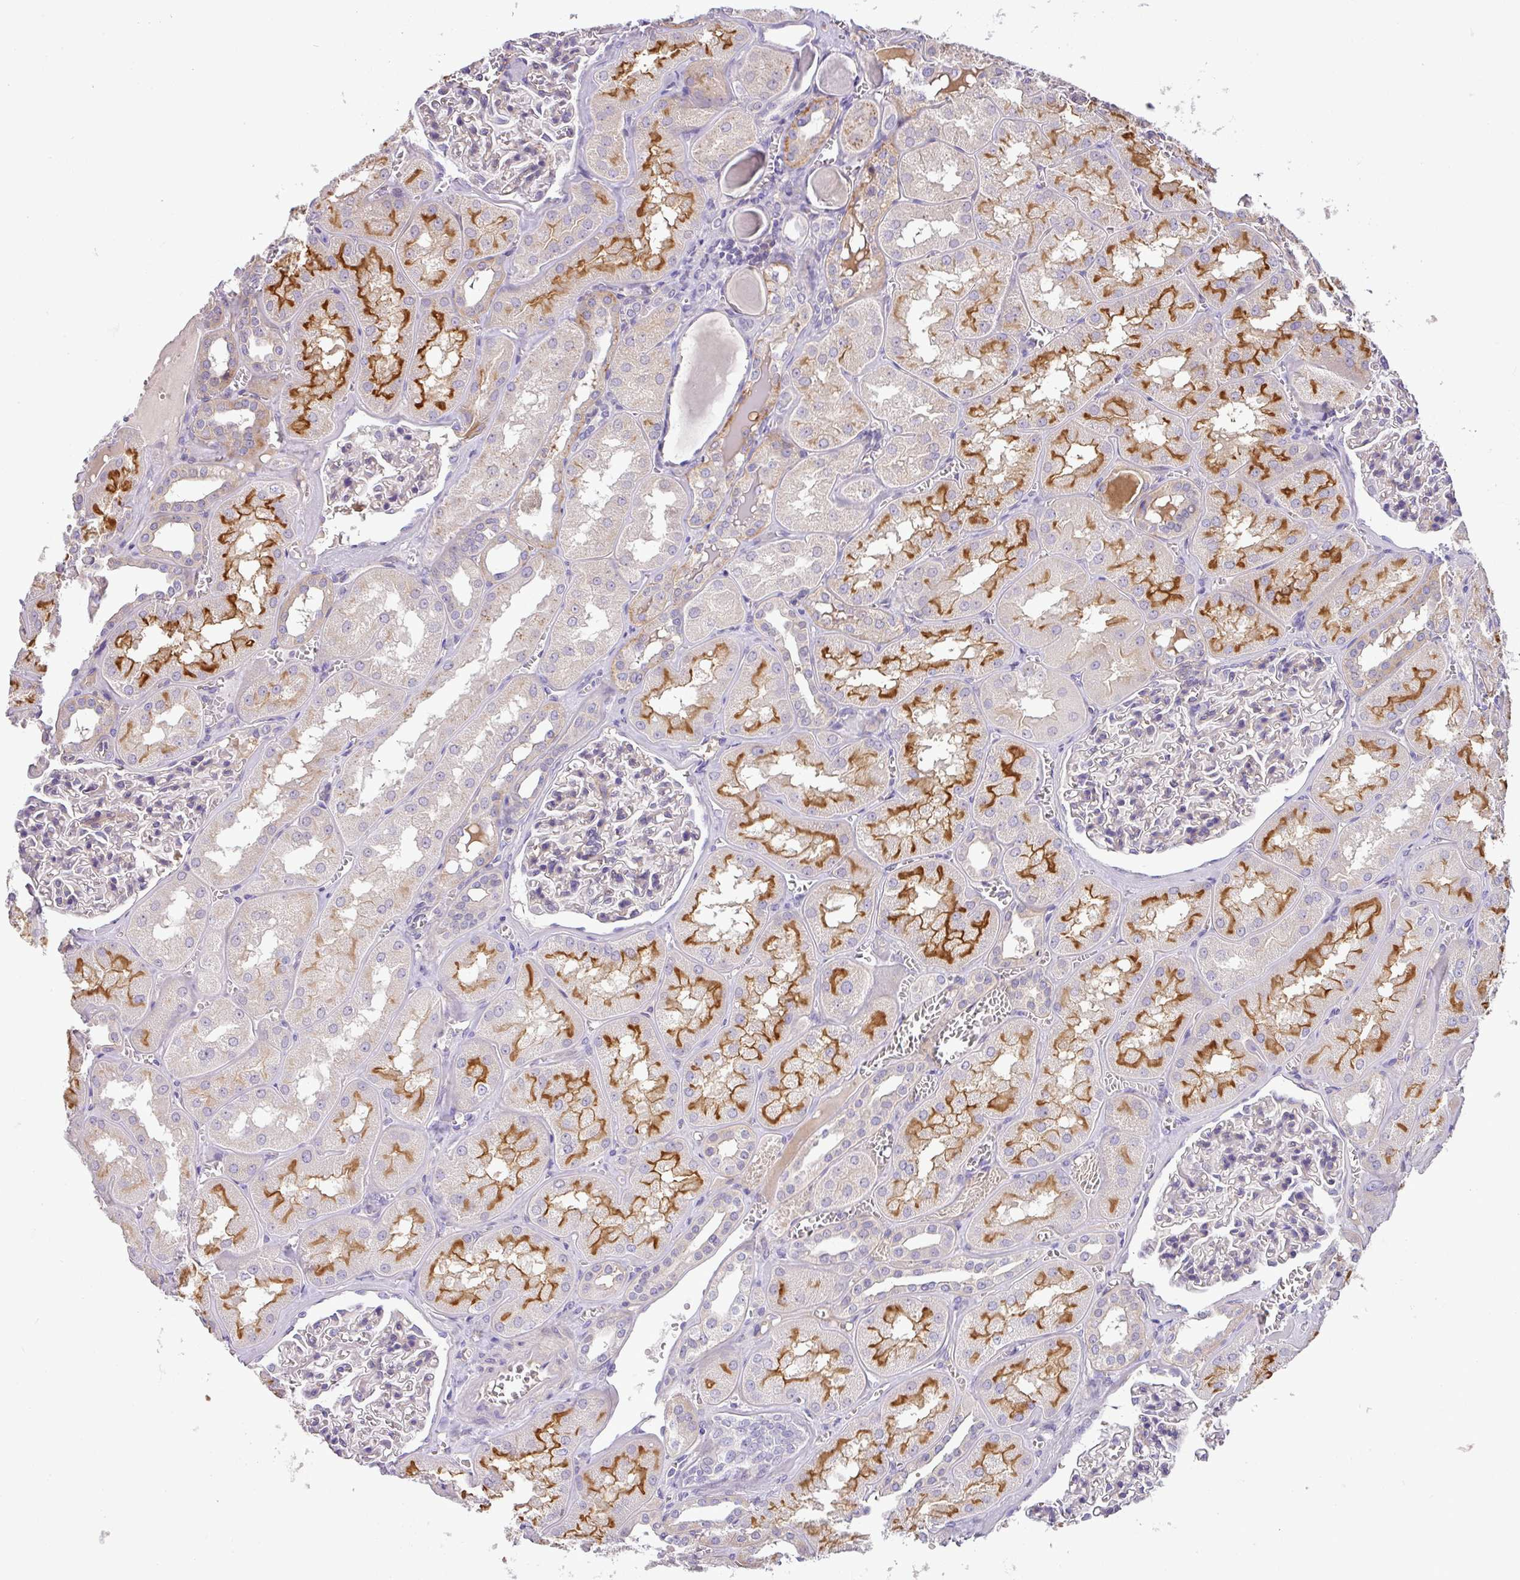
{"staining": {"intensity": "negative", "quantity": "none", "location": "none"}, "tissue": "kidney", "cell_type": "Cells in glomeruli", "image_type": "normal", "snomed": [{"axis": "morphology", "description": "Normal tissue, NOS"}, {"axis": "topography", "description": "Kidney"}], "caption": "DAB (3,3'-diaminobenzidine) immunohistochemical staining of benign kidney displays no significant positivity in cells in glomeruli. (DAB (3,3'-diaminobenzidine) IHC, high magnification).", "gene": "PIK3R5", "patient": {"sex": "male", "age": 61}}